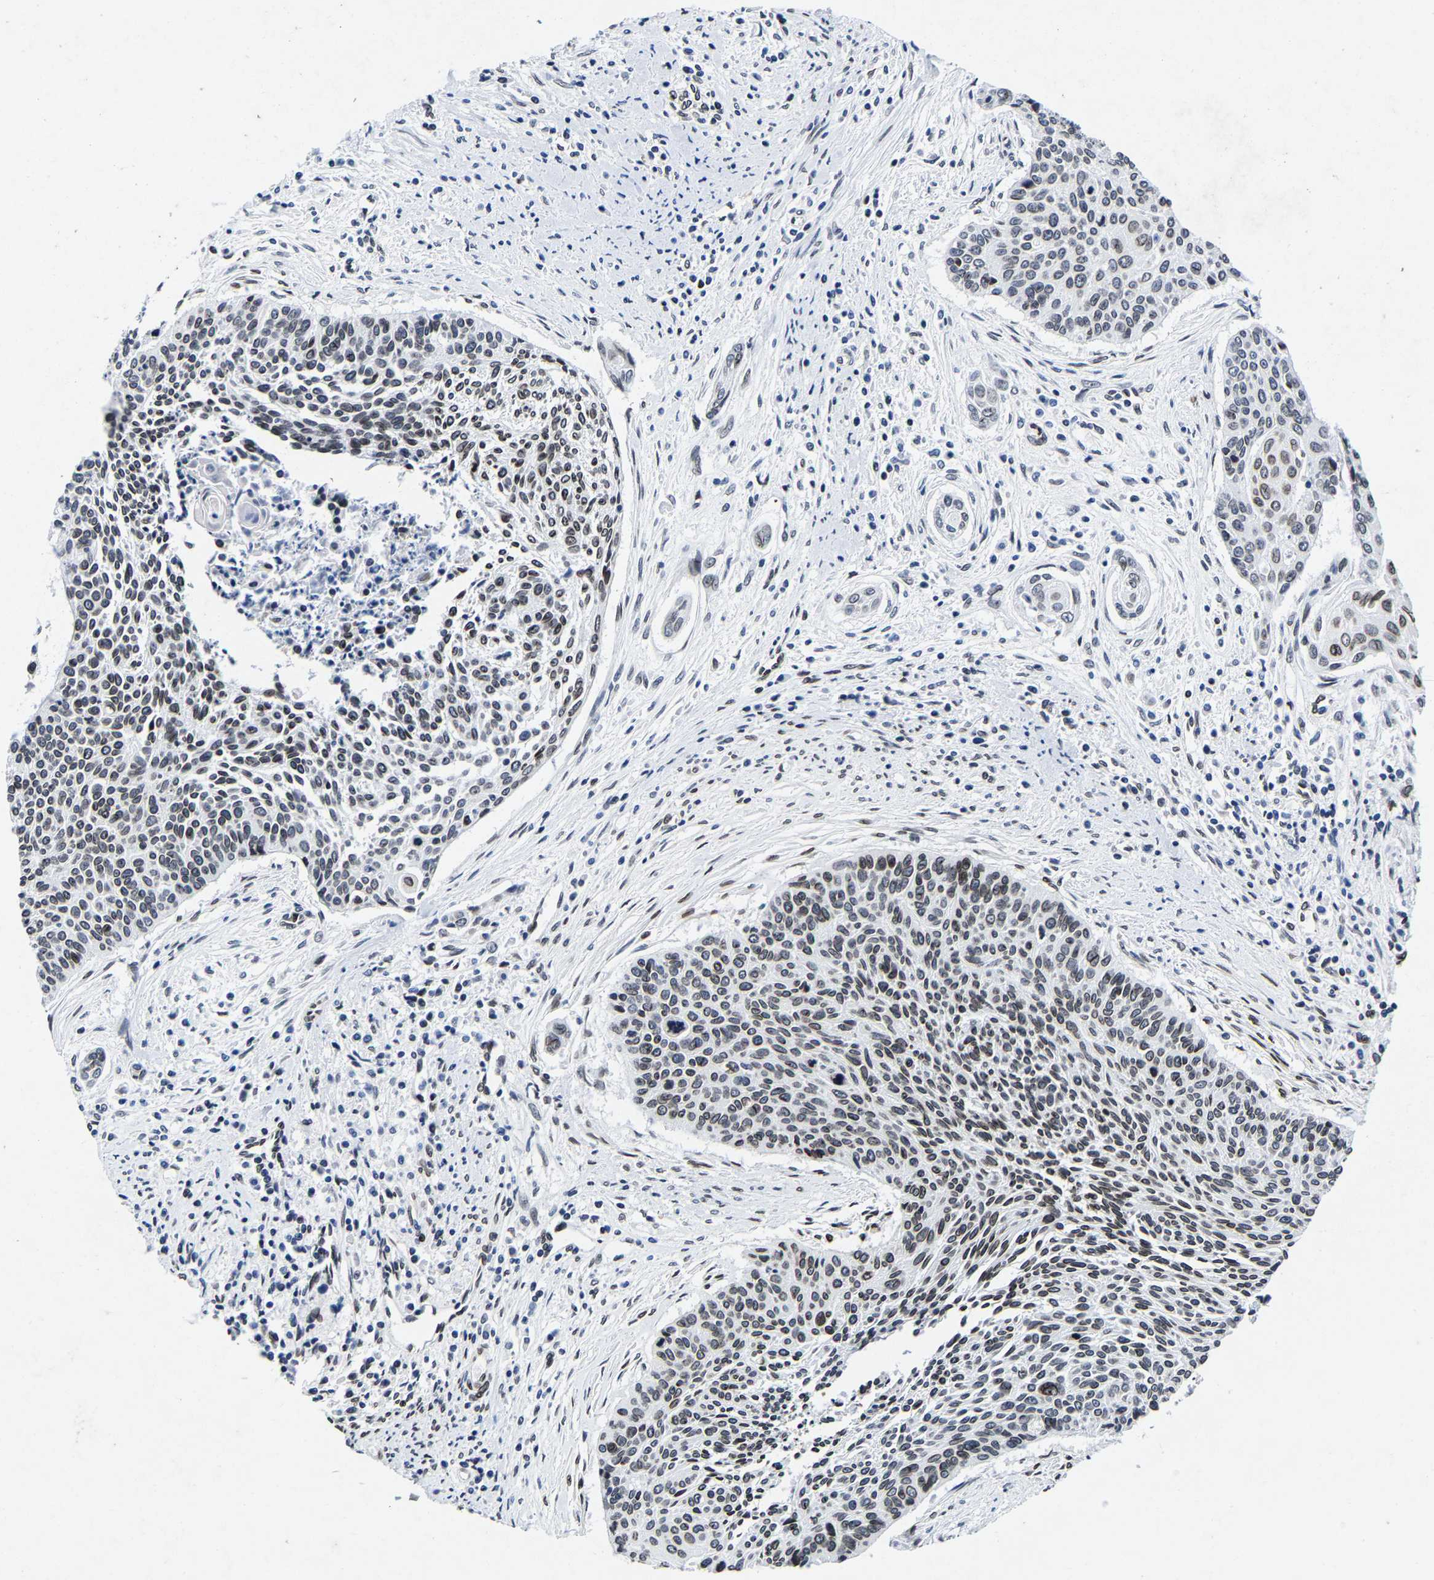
{"staining": {"intensity": "moderate", "quantity": ">75%", "location": "nuclear"}, "tissue": "cervical cancer", "cell_type": "Tumor cells", "image_type": "cancer", "snomed": [{"axis": "morphology", "description": "Squamous cell carcinoma, NOS"}, {"axis": "topography", "description": "Cervix"}], "caption": "This photomicrograph demonstrates cervical squamous cell carcinoma stained with IHC to label a protein in brown. The nuclear of tumor cells show moderate positivity for the protein. Nuclei are counter-stained blue.", "gene": "UBN2", "patient": {"sex": "female", "age": 55}}